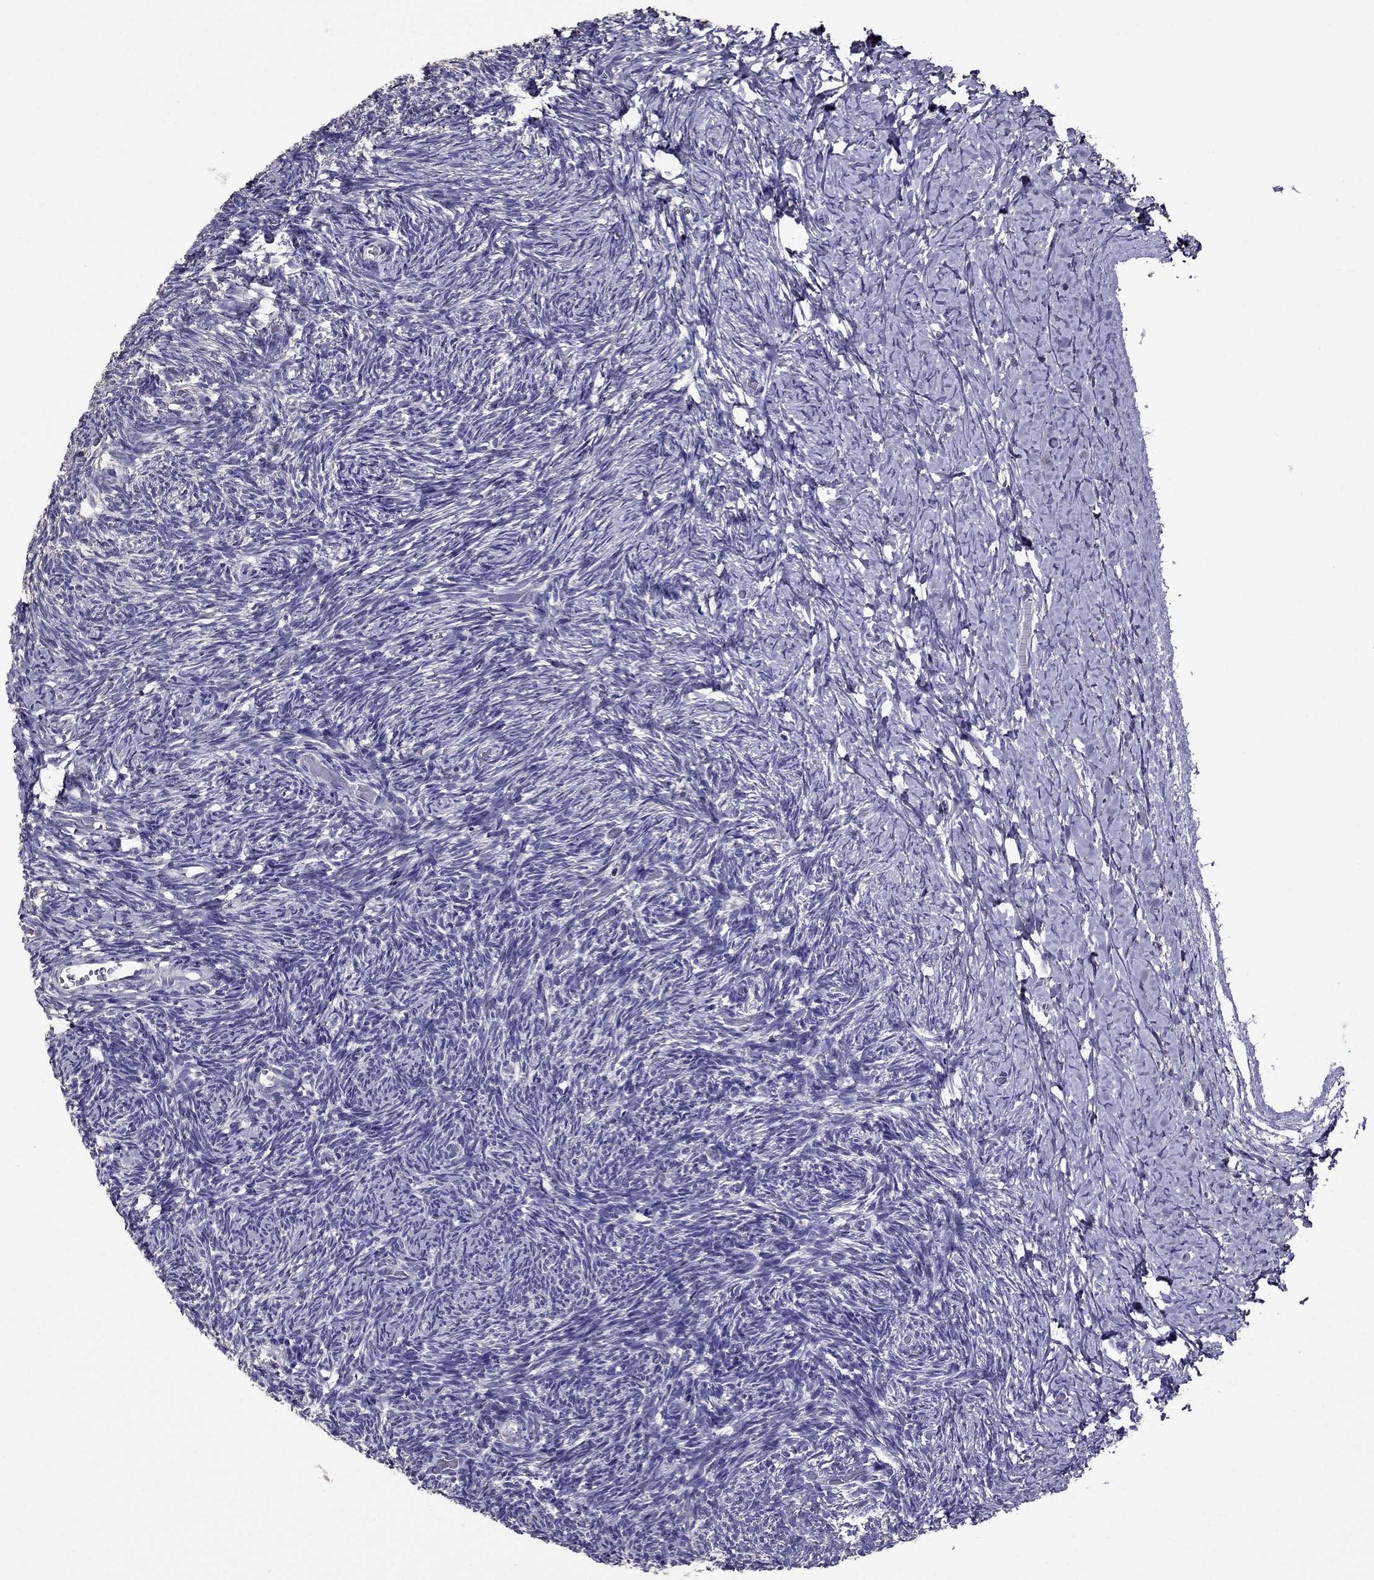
{"staining": {"intensity": "negative", "quantity": "none", "location": "none"}, "tissue": "ovary", "cell_type": "Follicle cells", "image_type": "normal", "snomed": [{"axis": "morphology", "description": "Normal tissue, NOS"}, {"axis": "topography", "description": "Ovary"}], "caption": "The histopathology image reveals no staining of follicle cells in unremarkable ovary.", "gene": "NKX3", "patient": {"sex": "female", "age": 39}}